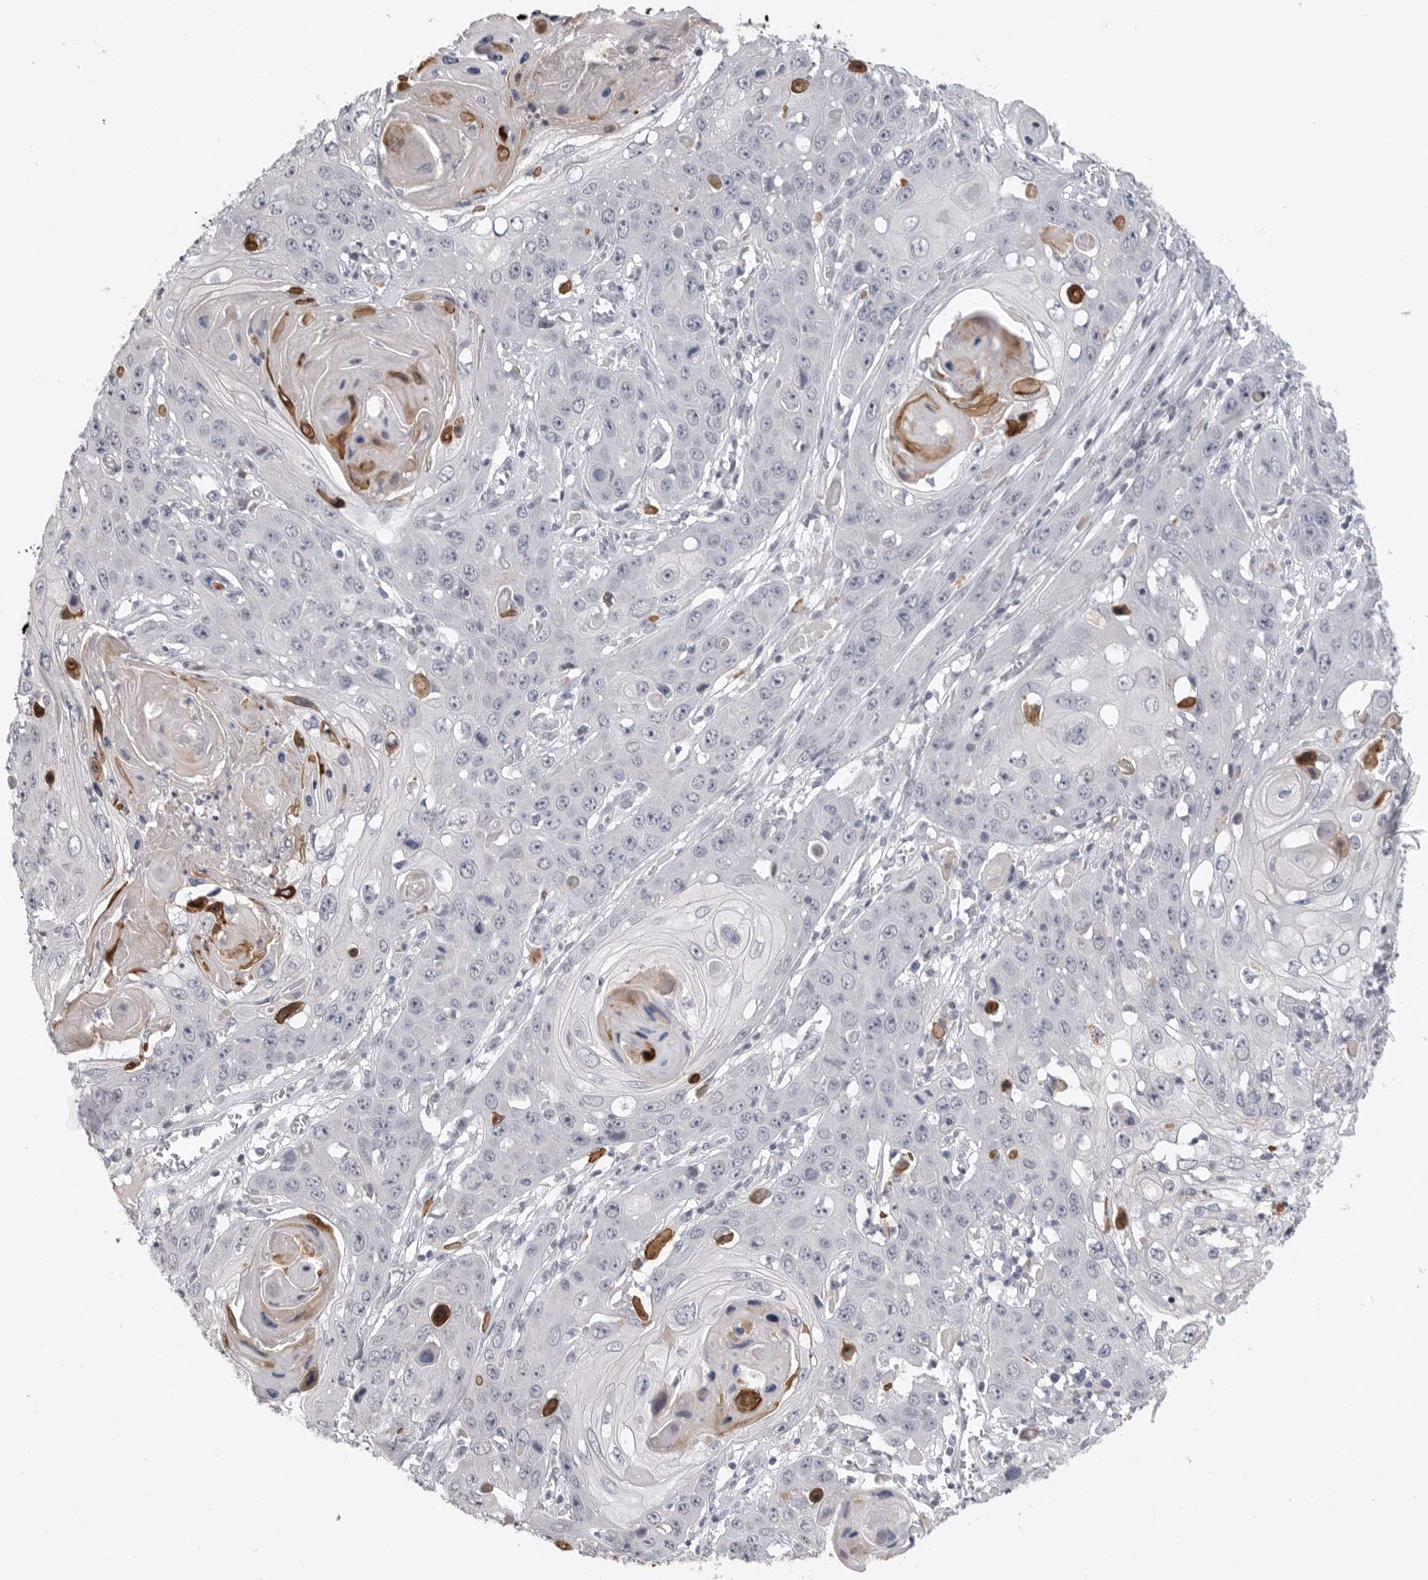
{"staining": {"intensity": "negative", "quantity": "none", "location": "none"}, "tissue": "skin cancer", "cell_type": "Tumor cells", "image_type": "cancer", "snomed": [{"axis": "morphology", "description": "Squamous cell carcinoma, NOS"}, {"axis": "topography", "description": "Skin"}], "caption": "Tumor cells show no significant positivity in skin cancer (squamous cell carcinoma).", "gene": "FBXO43", "patient": {"sex": "male", "age": 55}}